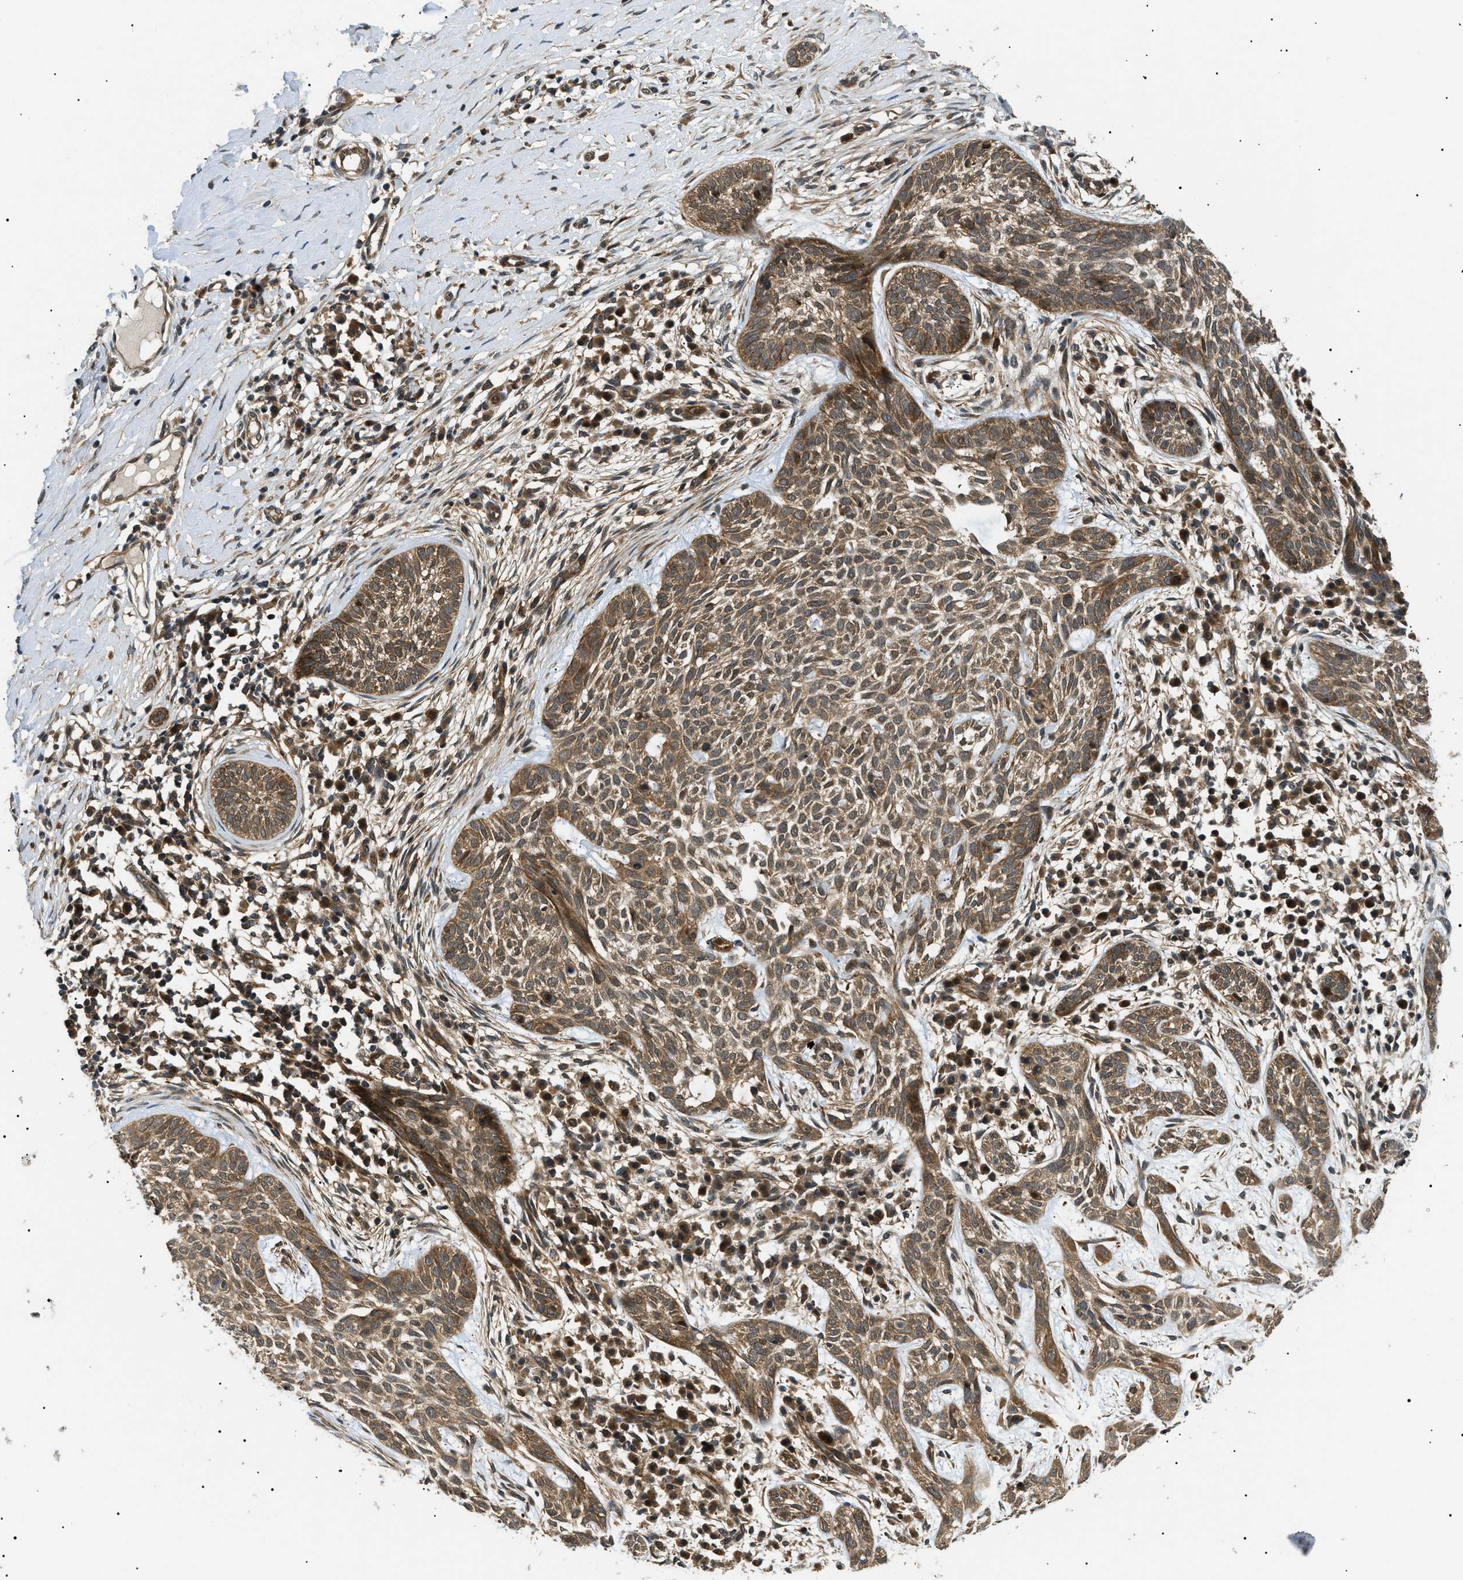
{"staining": {"intensity": "moderate", "quantity": ">75%", "location": "cytoplasmic/membranous"}, "tissue": "skin cancer", "cell_type": "Tumor cells", "image_type": "cancer", "snomed": [{"axis": "morphology", "description": "Basal cell carcinoma"}, {"axis": "topography", "description": "Skin"}], "caption": "Protein staining of skin basal cell carcinoma tissue exhibits moderate cytoplasmic/membranous staining in about >75% of tumor cells. (DAB IHC with brightfield microscopy, high magnification).", "gene": "ATP6AP1", "patient": {"sex": "female", "age": 59}}